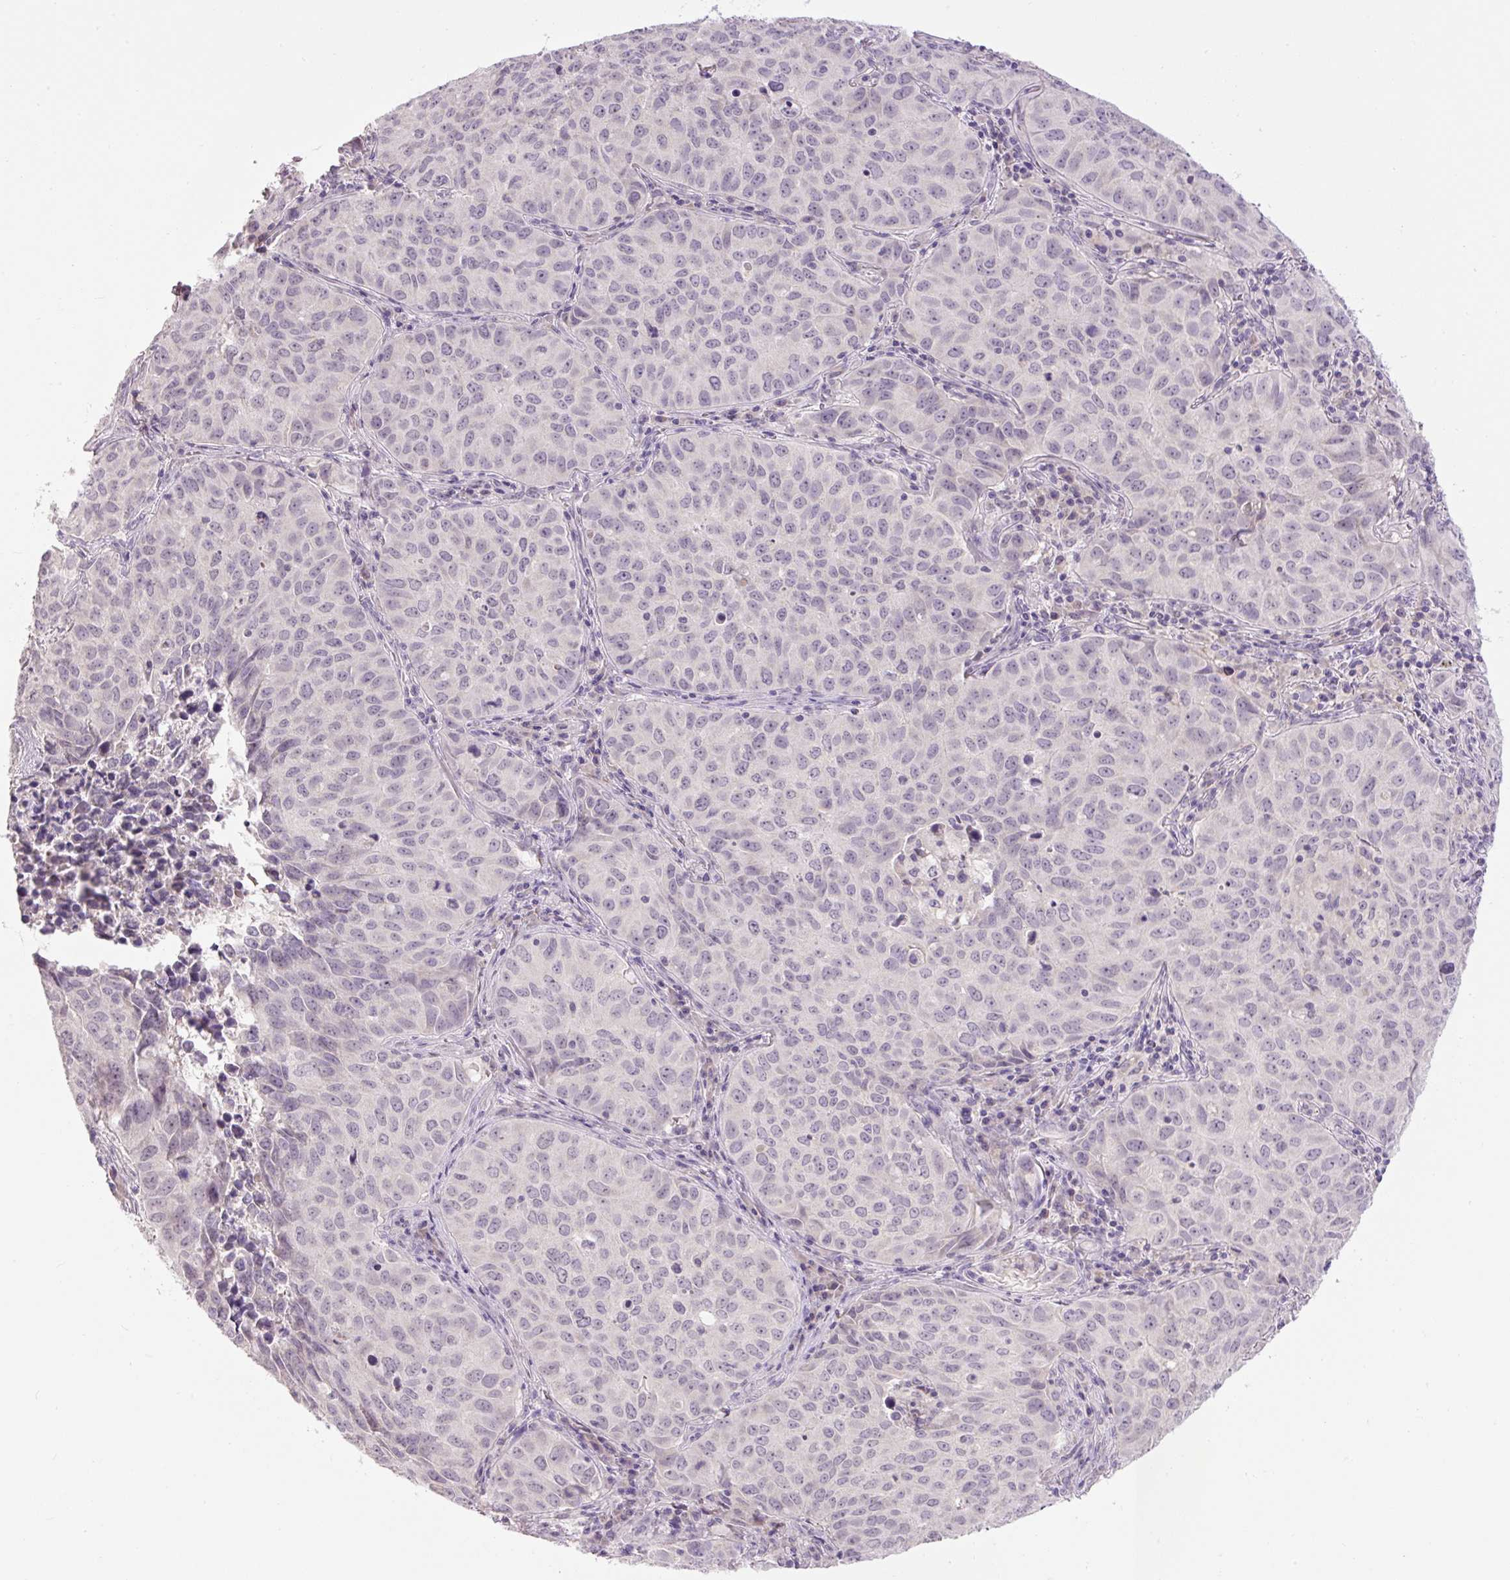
{"staining": {"intensity": "negative", "quantity": "none", "location": "none"}, "tissue": "lung cancer", "cell_type": "Tumor cells", "image_type": "cancer", "snomed": [{"axis": "morphology", "description": "Adenocarcinoma, NOS"}, {"axis": "topography", "description": "Lung"}], "caption": "Lung adenocarcinoma was stained to show a protein in brown. There is no significant expression in tumor cells.", "gene": "FABP7", "patient": {"sex": "female", "age": 50}}